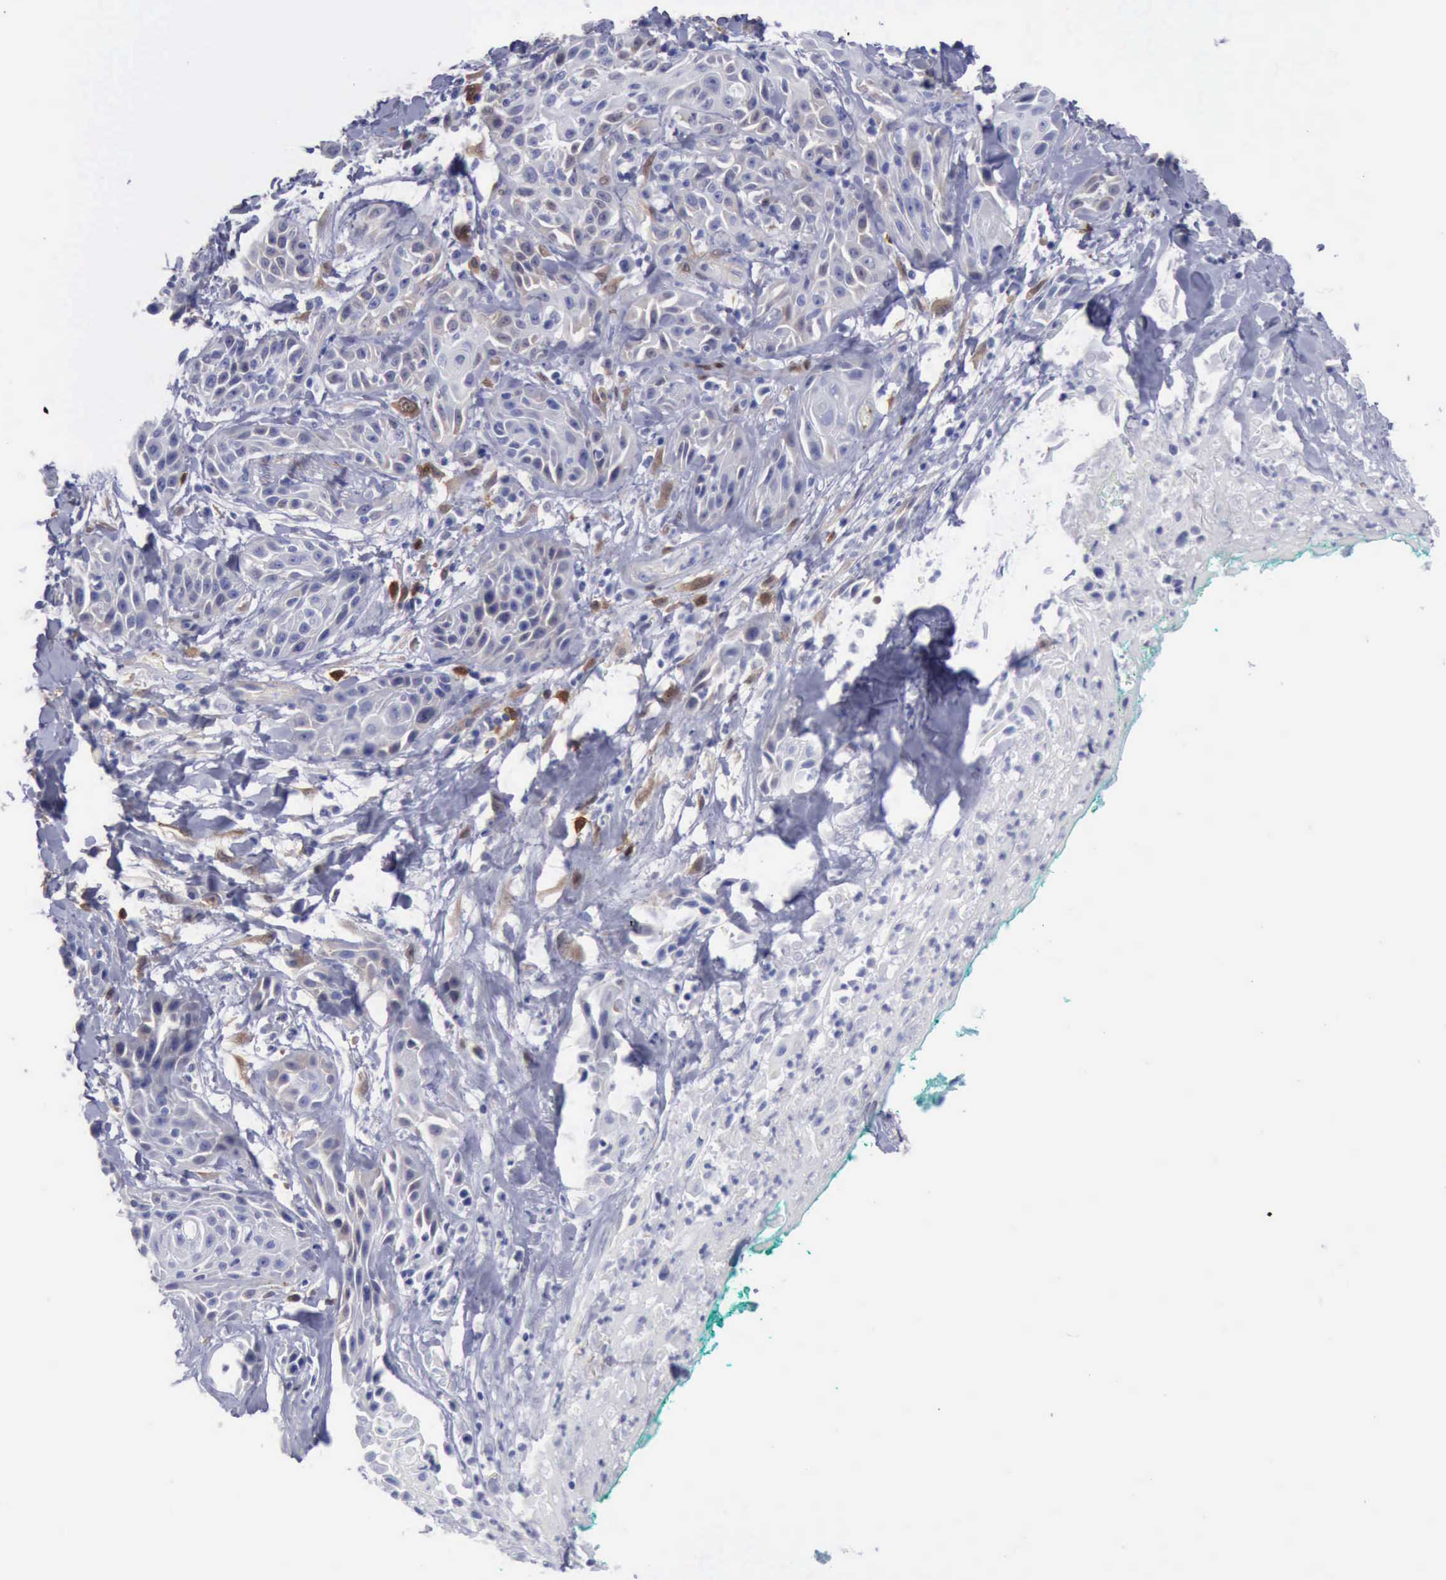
{"staining": {"intensity": "negative", "quantity": "none", "location": "none"}, "tissue": "skin cancer", "cell_type": "Tumor cells", "image_type": "cancer", "snomed": [{"axis": "morphology", "description": "Squamous cell carcinoma, NOS"}, {"axis": "topography", "description": "Skin"}, {"axis": "topography", "description": "Anal"}], "caption": "The micrograph reveals no staining of tumor cells in skin squamous cell carcinoma. (DAB immunohistochemistry visualized using brightfield microscopy, high magnification).", "gene": "FHL1", "patient": {"sex": "male", "age": 64}}